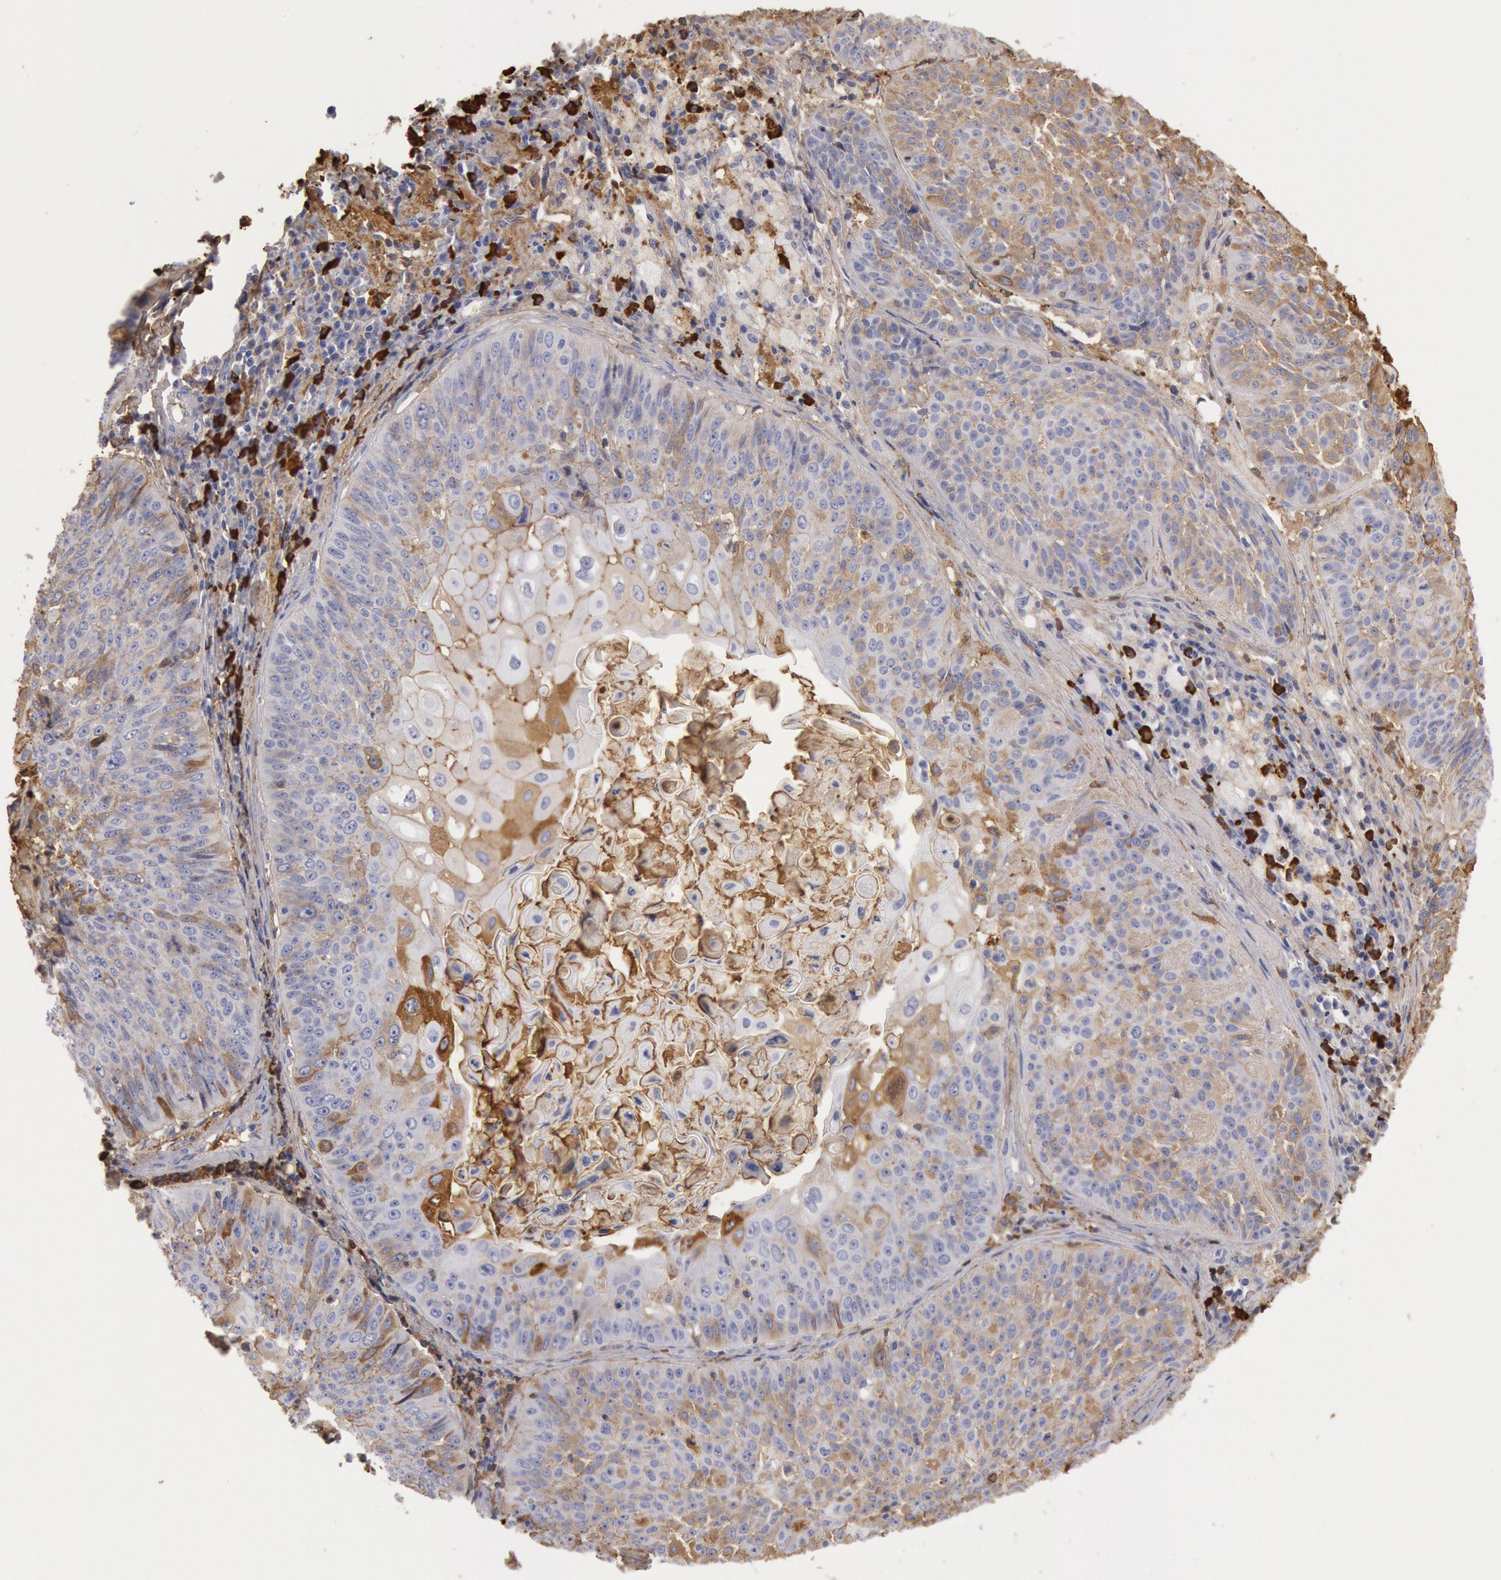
{"staining": {"intensity": "weak", "quantity": "25%-75%", "location": "cytoplasmic/membranous"}, "tissue": "lung cancer", "cell_type": "Tumor cells", "image_type": "cancer", "snomed": [{"axis": "morphology", "description": "Adenocarcinoma, NOS"}, {"axis": "topography", "description": "Lung"}], "caption": "Lung adenocarcinoma tissue displays weak cytoplasmic/membranous staining in approximately 25%-75% of tumor cells, visualized by immunohistochemistry.", "gene": "IGHA1", "patient": {"sex": "male", "age": 60}}